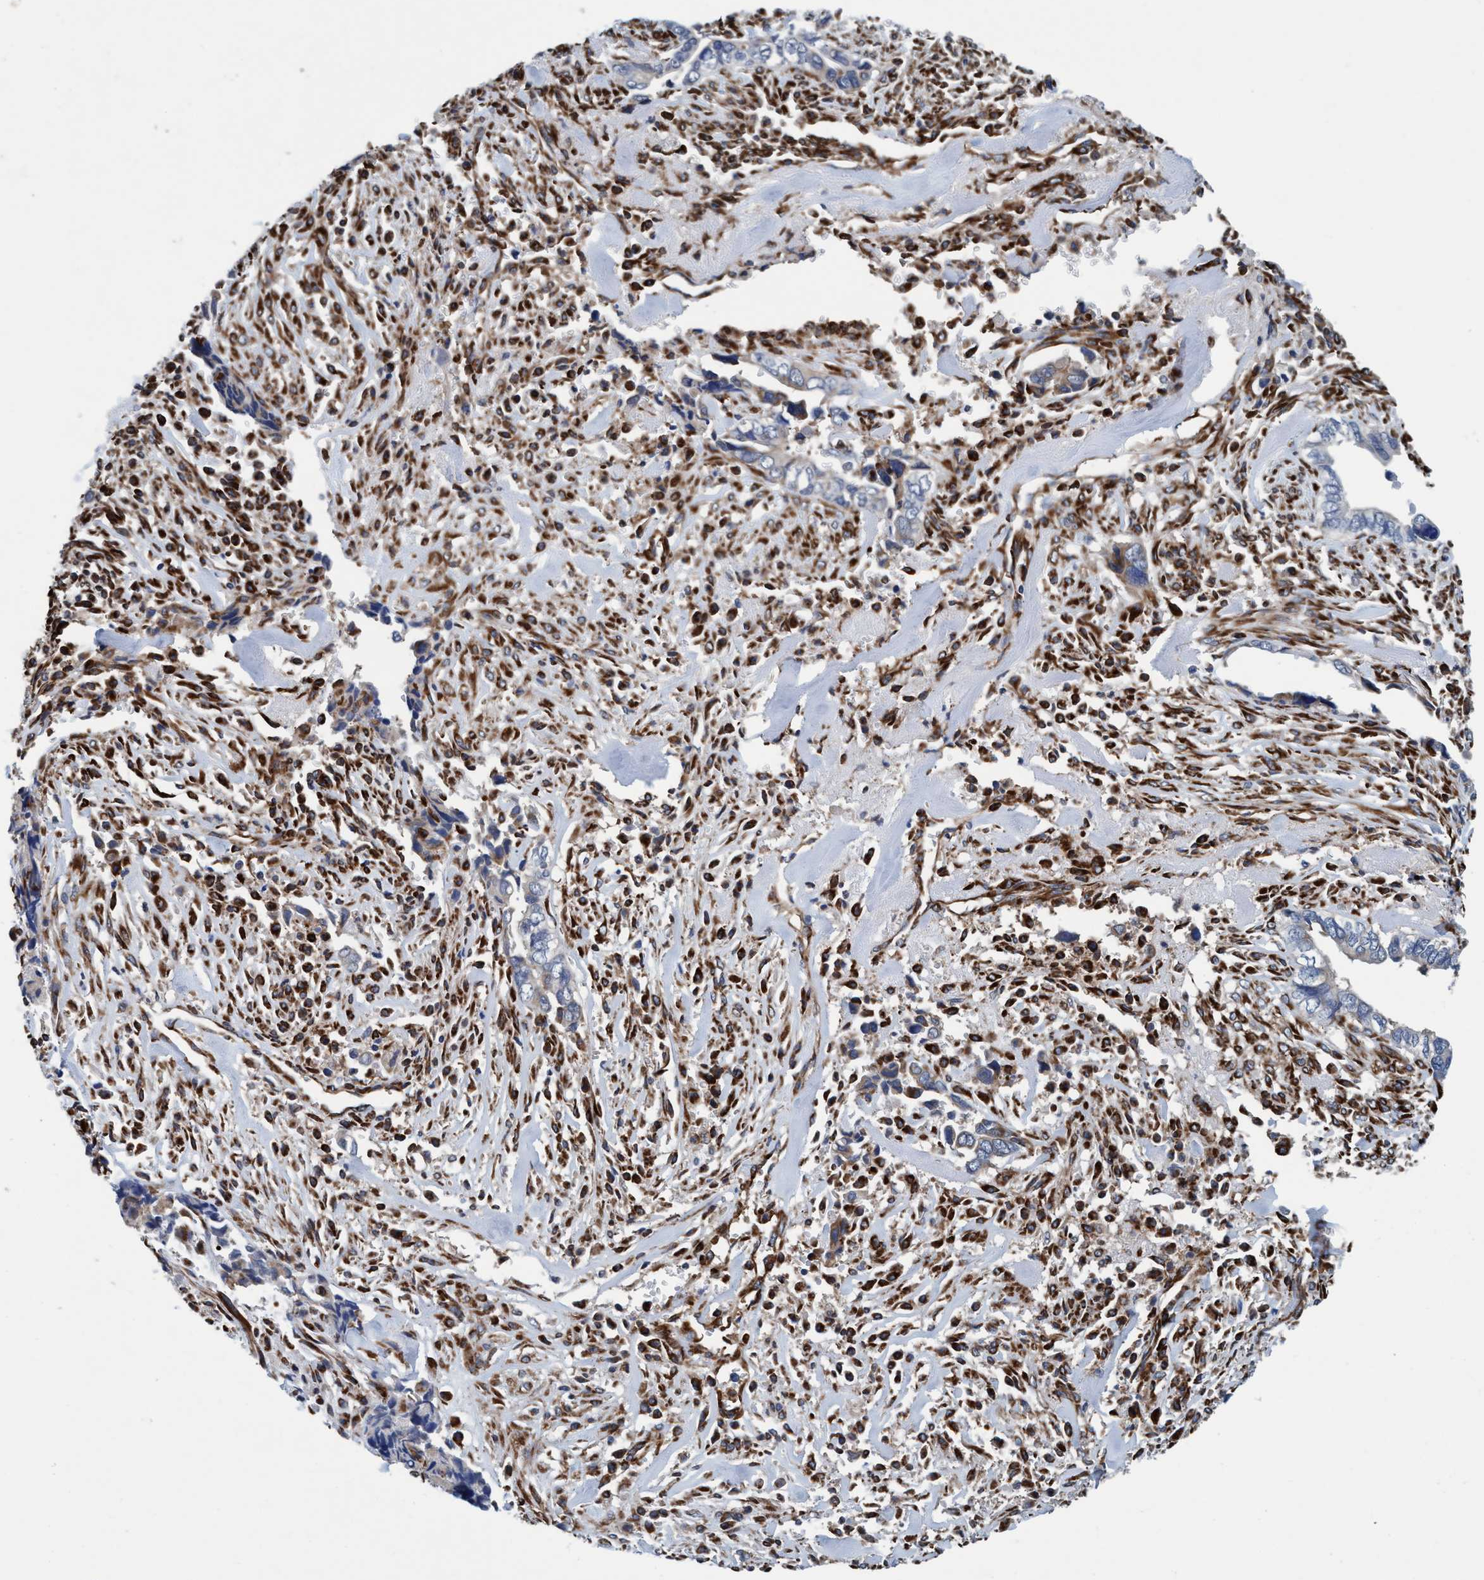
{"staining": {"intensity": "weak", "quantity": "<25%", "location": "nuclear"}, "tissue": "liver cancer", "cell_type": "Tumor cells", "image_type": "cancer", "snomed": [{"axis": "morphology", "description": "Cholangiocarcinoma"}, {"axis": "topography", "description": "Liver"}], "caption": "Immunohistochemistry (IHC) of liver cancer demonstrates no positivity in tumor cells. (Immunohistochemistry, brightfield microscopy, high magnification).", "gene": "ENDOG", "patient": {"sex": "female", "age": 79}}